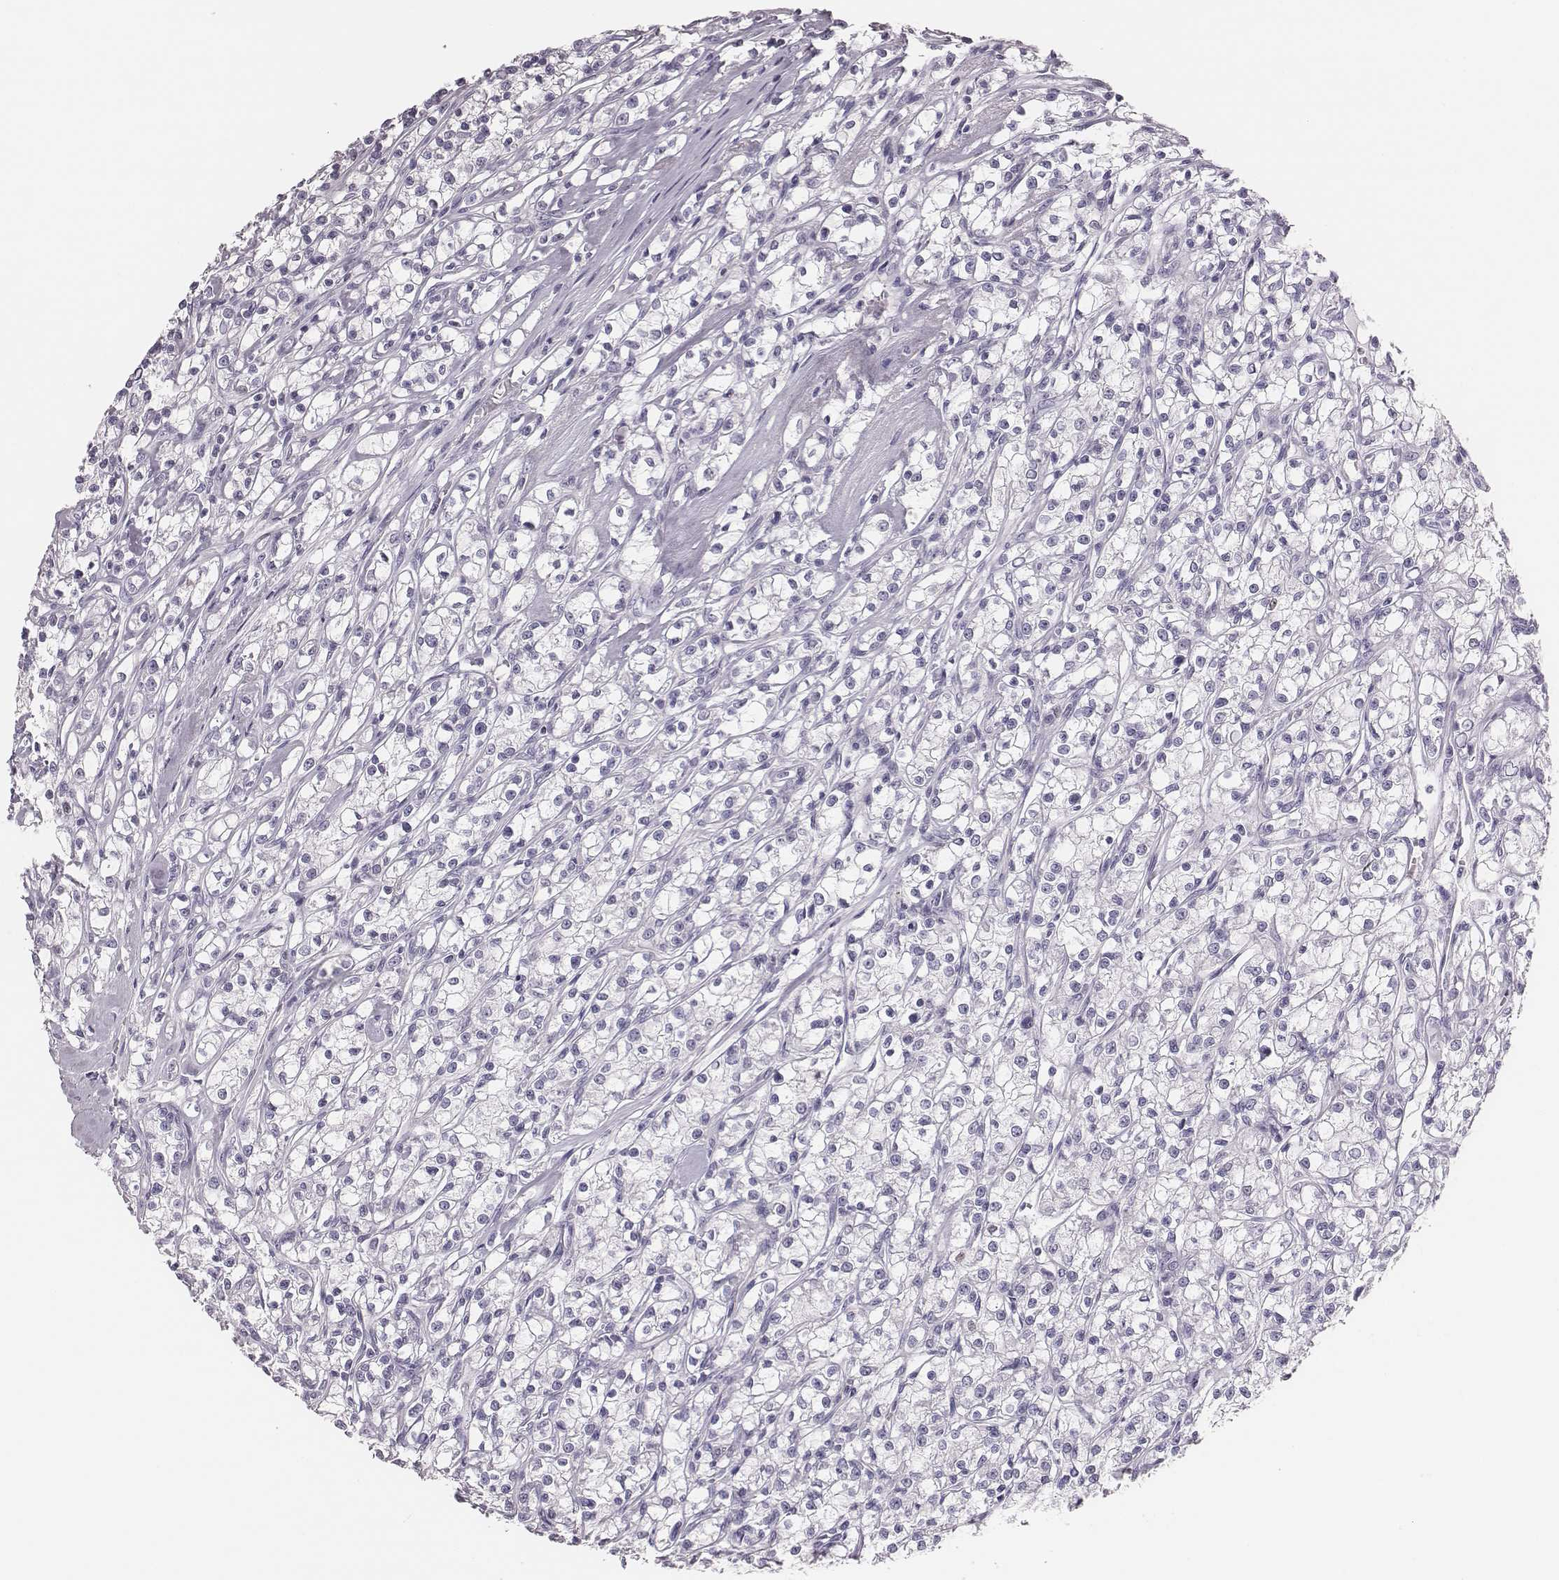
{"staining": {"intensity": "negative", "quantity": "none", "location": "none"}, "tissue": "renal cancer", "cell_type": "Tumor cells", "image_type": "cancer", "snomed": [{"axis": "morphology", "description": "Adenocarcinoma, NOS"}, {"axis": "topography", "description": "Kidney"}], "caption": "Immunohistochemical staining of renal cancer (adenocarcinoma) reveals no significant staining in tumor cells. Nuclei are stained in blue.", "gene": "H1-6", "patient": {"sex": "female", "age": 59}}